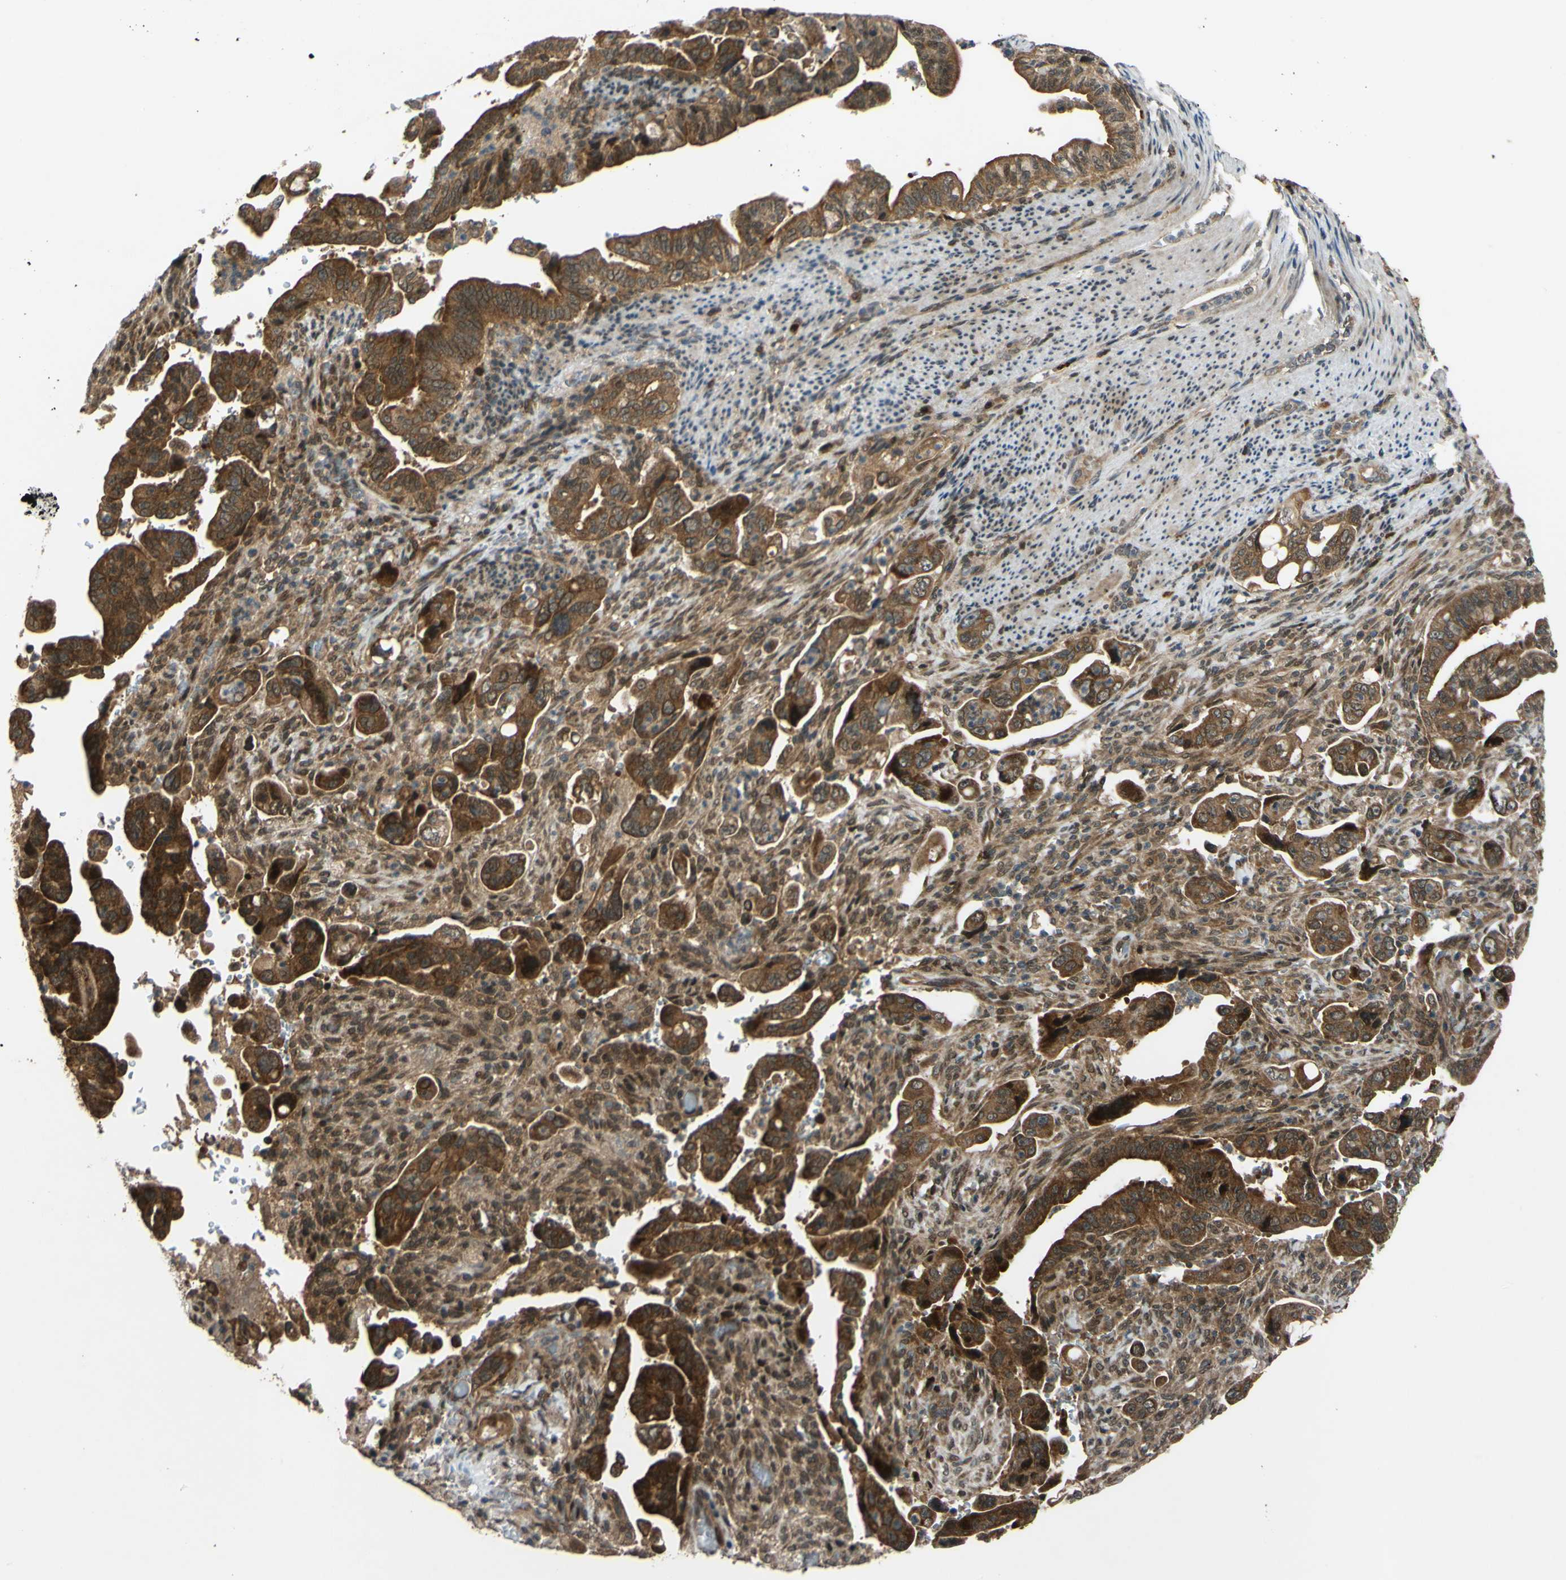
{"staining": {"intensity": "moderate", "quantity": ">75%", "location": "cytoplasmic/membranous"}, "tissue": "pancreatic cancer", "cell_type": "Tumor cells", "image_type": "cancer", "snomed": [{"axis": "morphology", "description": "Adenocarcinoma, NOS"}, {"axis": "topography", "description": "Pancreas"}], "caption": "About >75% of tumor cells in pancreatic adenocarcinoma demonstrate moderate cytoplasmic/membranous protein staining as visualized by brown immunohistochemical staining.", "gene": "ABCC8", "patient": {"sex": "male", "age": 70}}